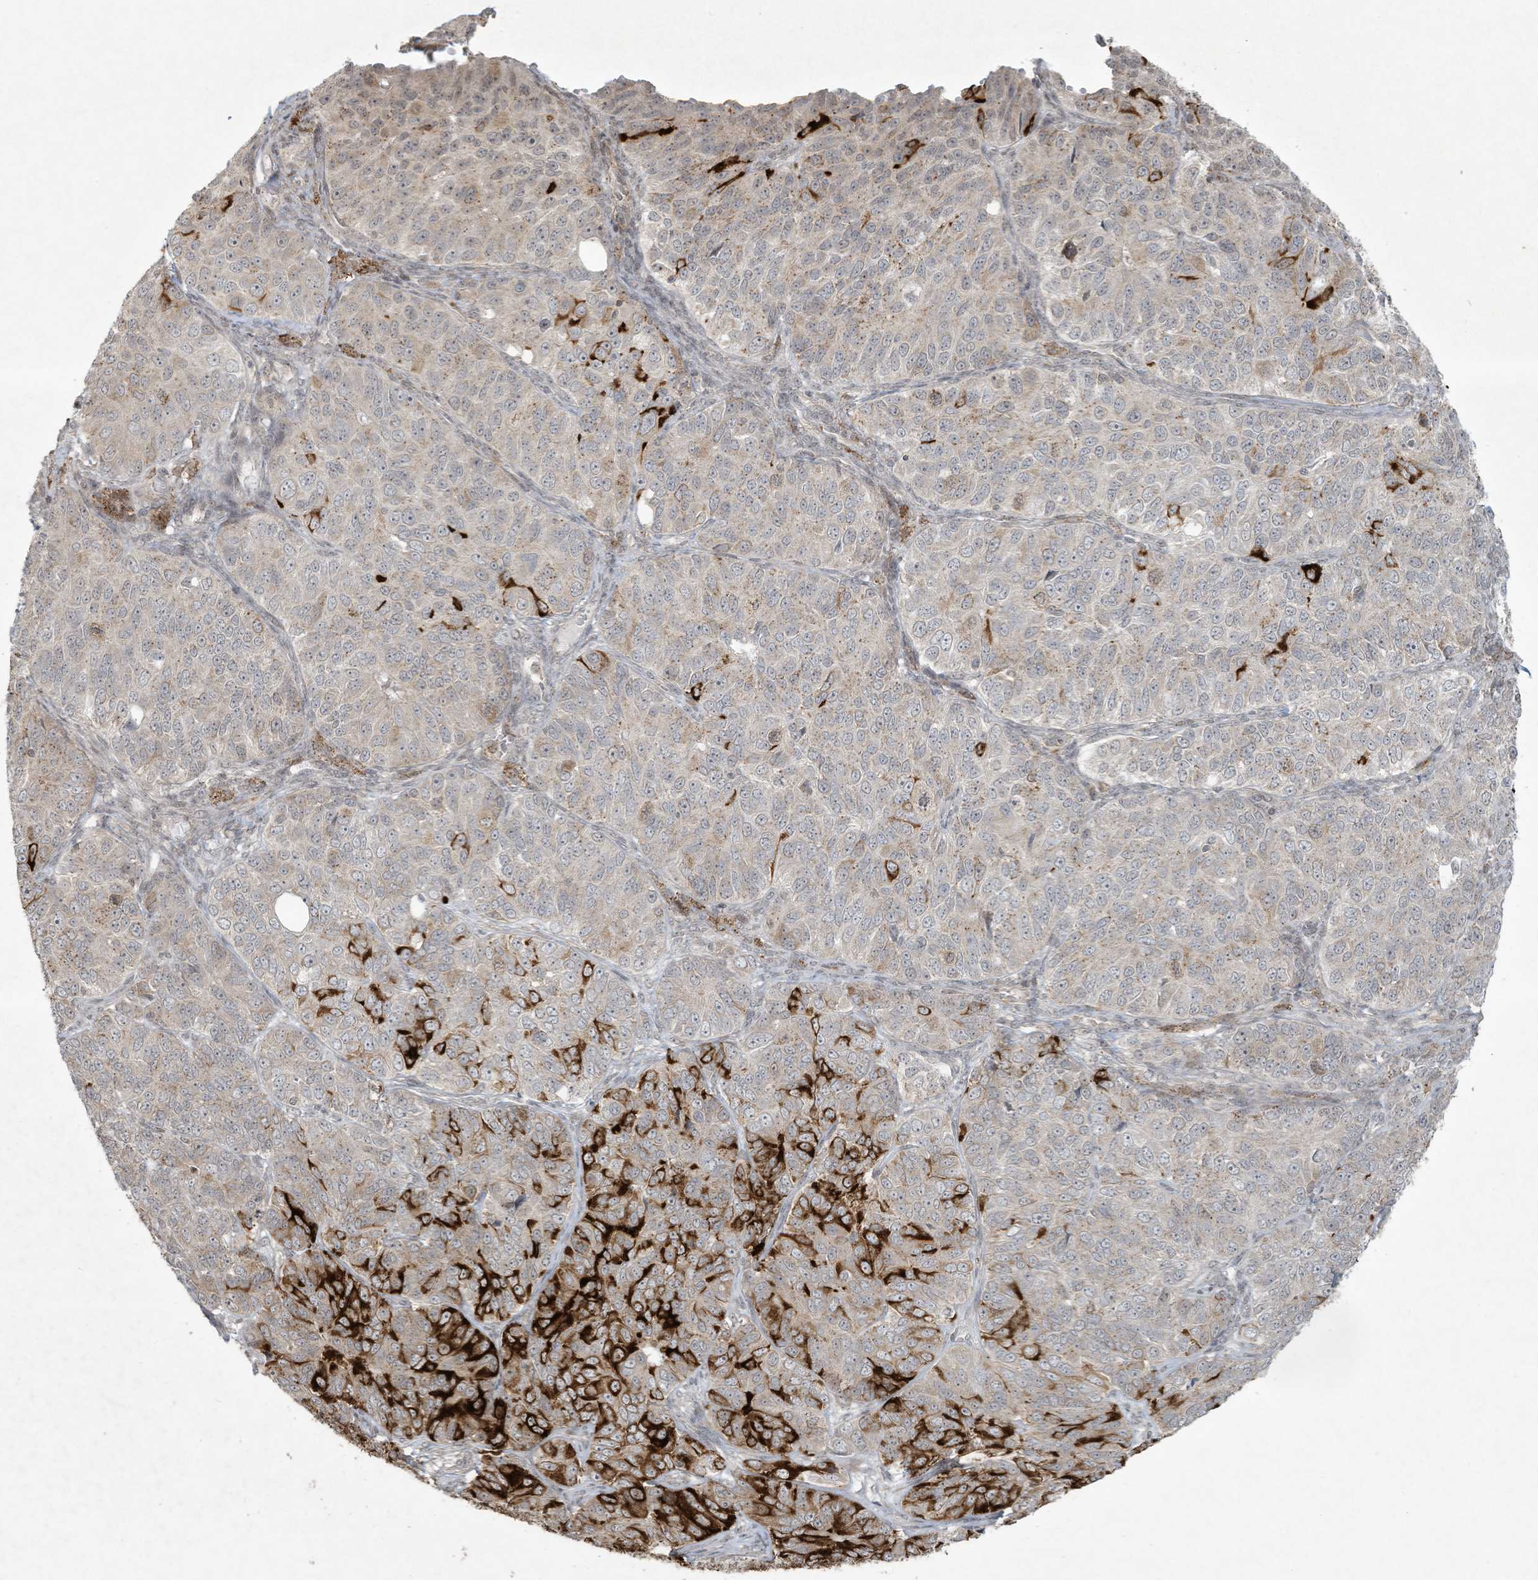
{"staining": {"intensity": "strong", "quantity": "<25%", "location": "cytoplasmic/membranous"}, "tissue": "ovarian cancer", "cell_type": "Tumor cells", "image_type": "cancer", "snomed": [{"axis": "morphology", "description": "Carcinoma, endometroid"}, {"axis": "topography", "description": "Ovary"}], "caption": "This is an image of immunohistochemistry (IHC) staining of ovarian endometroid carcinoma, which shows strong positivity in the cytoplasmic/membranous of tumor cells.", "gene": "ZNF263", "patient": {"sex": "female", "age": 51}}